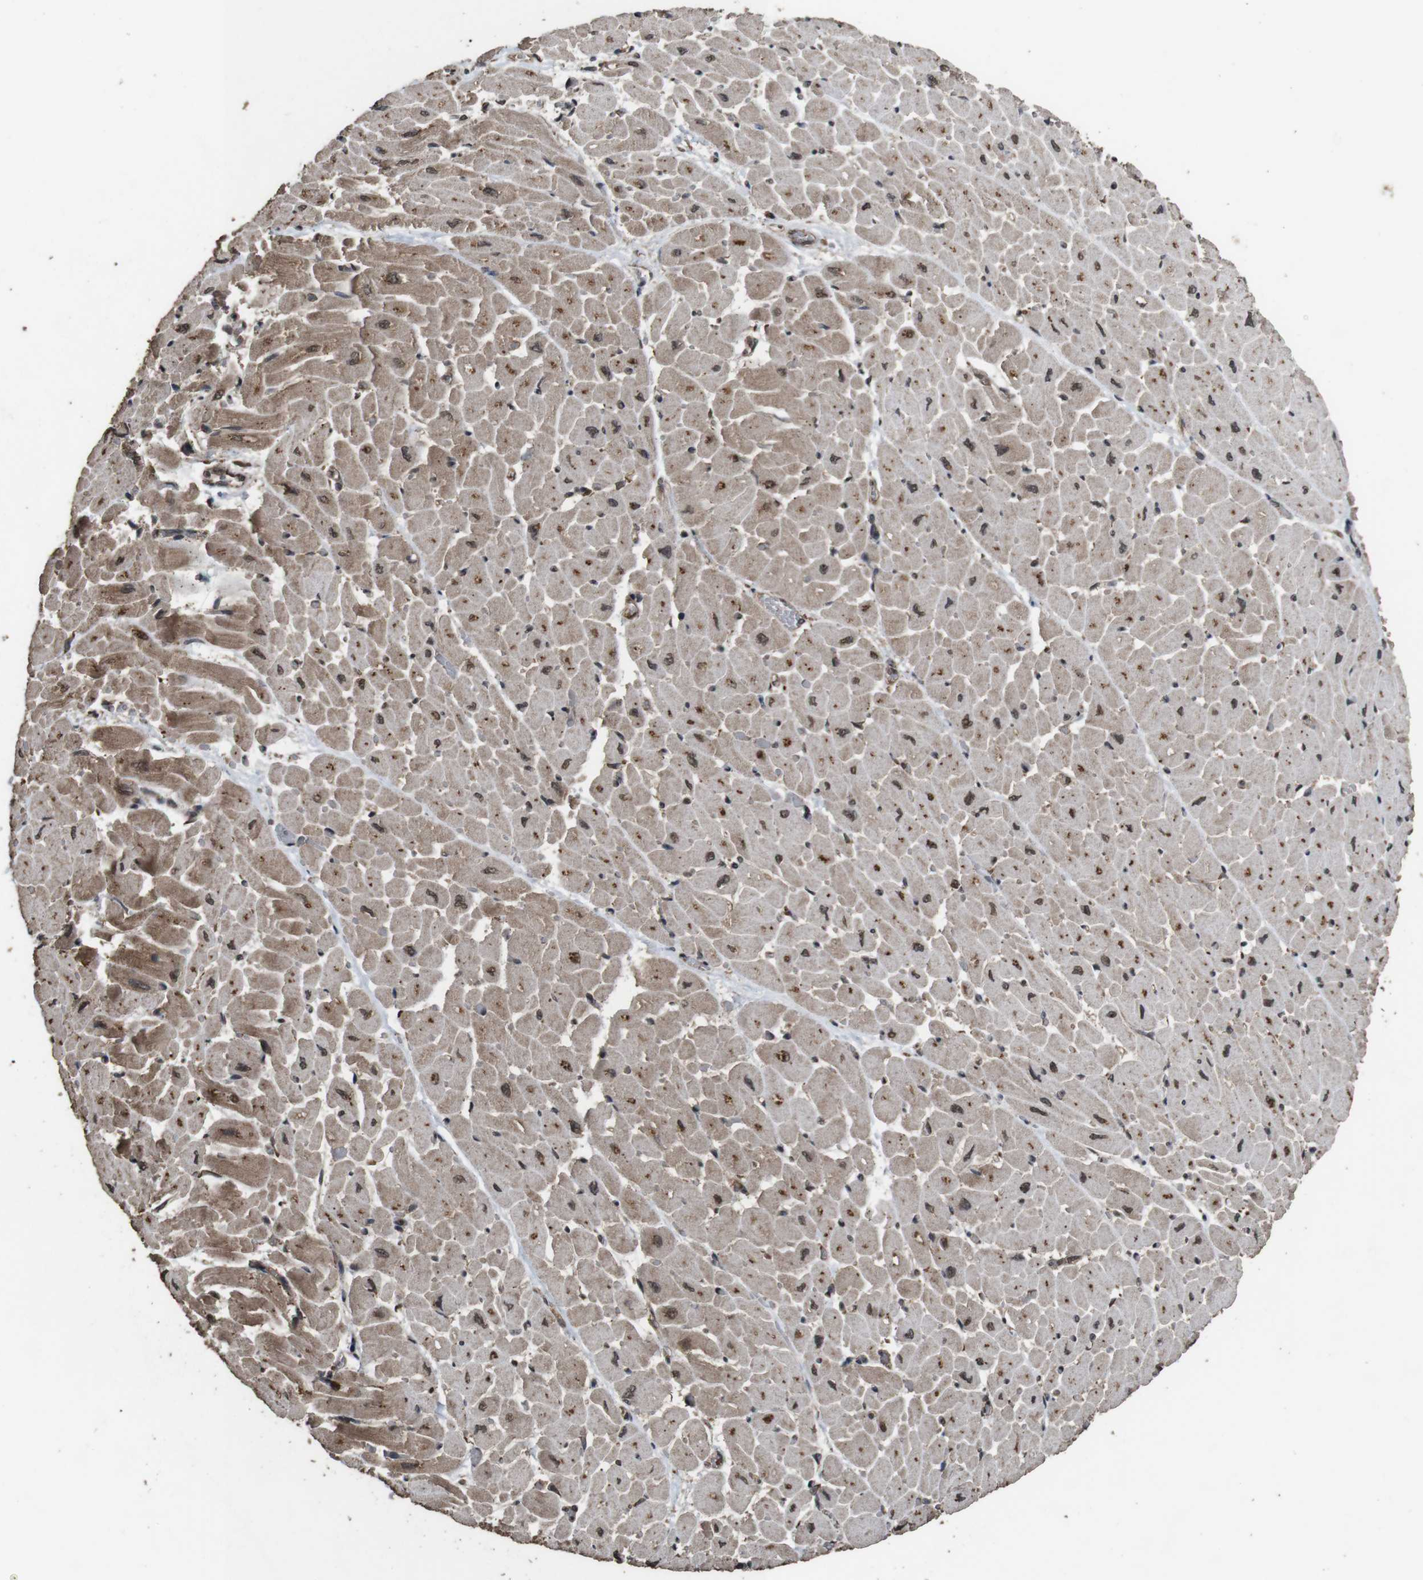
{"staining": {"intensity": "moderate", "quantity": ">75%", "location": "cytoplasmic/membranous"}, "tissue": "heart muscle", "cell_type": "Cardiomyocytes", "image_type": "normal", "snomed": [{"axis": "morphology", "description": "Normal tissue, NOS"}, {"axis": "topography", "description": "Heart"}], "caption": "An image showing moderate cytoplasmic/membranous positivity in approximately >75% of cardiomyocytes in unremarkable heart muscle, as visualized by brown immunohistochemical staining.", "gene": "RRAS2", "patient": {"sex": "male", "age": 45}}